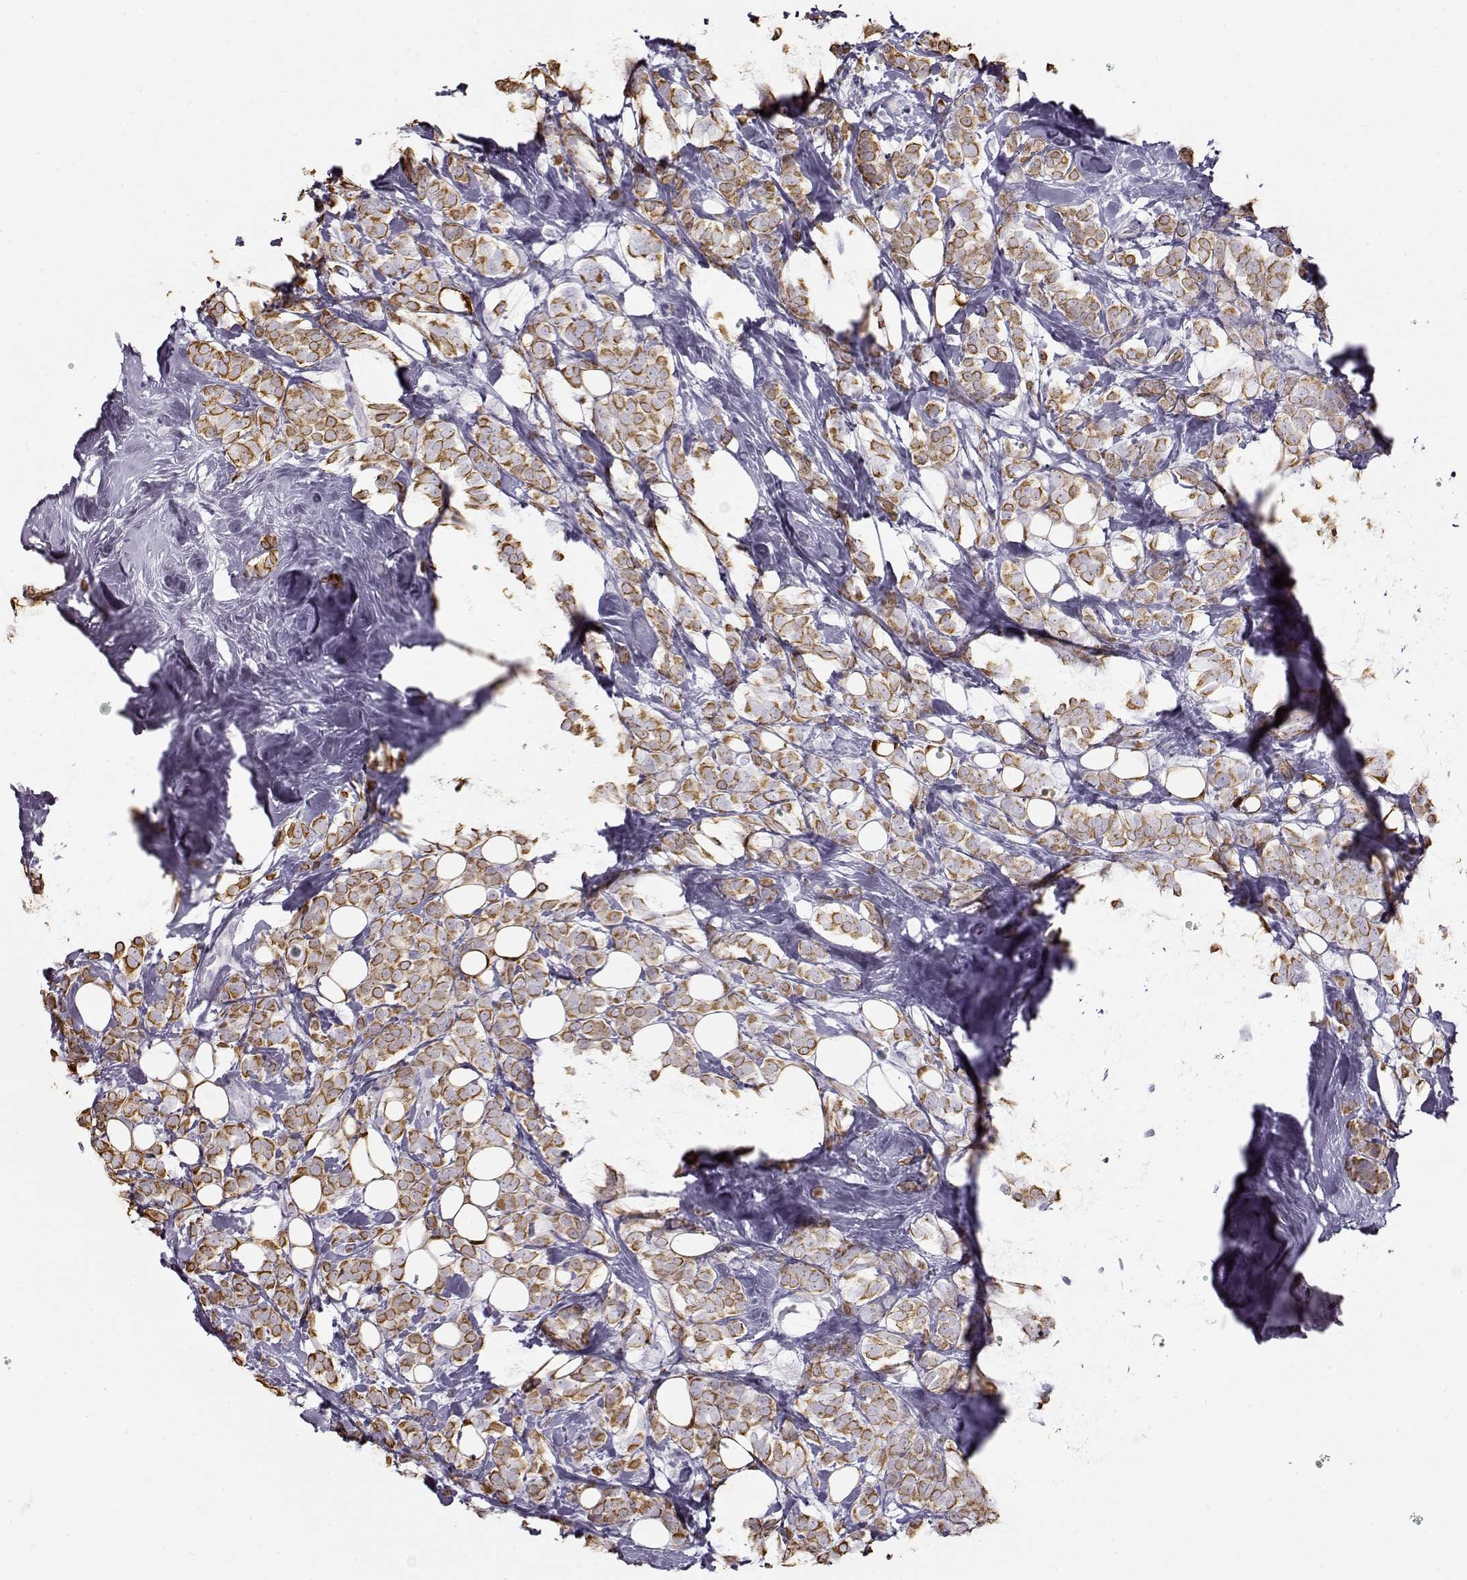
{"staining": {"intensity": "strong", "quantity": "25%-75%", "location": "cytoplasmic/membranous"}, "tissue": "breast cancer", "cell_type": "Tumor cells", "image_type": "cancer", "snomed": [{"axis": "morphology", "description": "Lobular carcinoma"}, {"axis": "topography", "description": "Breast"}], "caption": "Protein staining of breast lobular carcinoma tissue displays strong cytoplasmic/membranous positivity in approximately 25%-75% of tumor cells. Nuclei are stained in blue.", "gene": "S100B", "patient": {"sex": "female", "age": 49}}